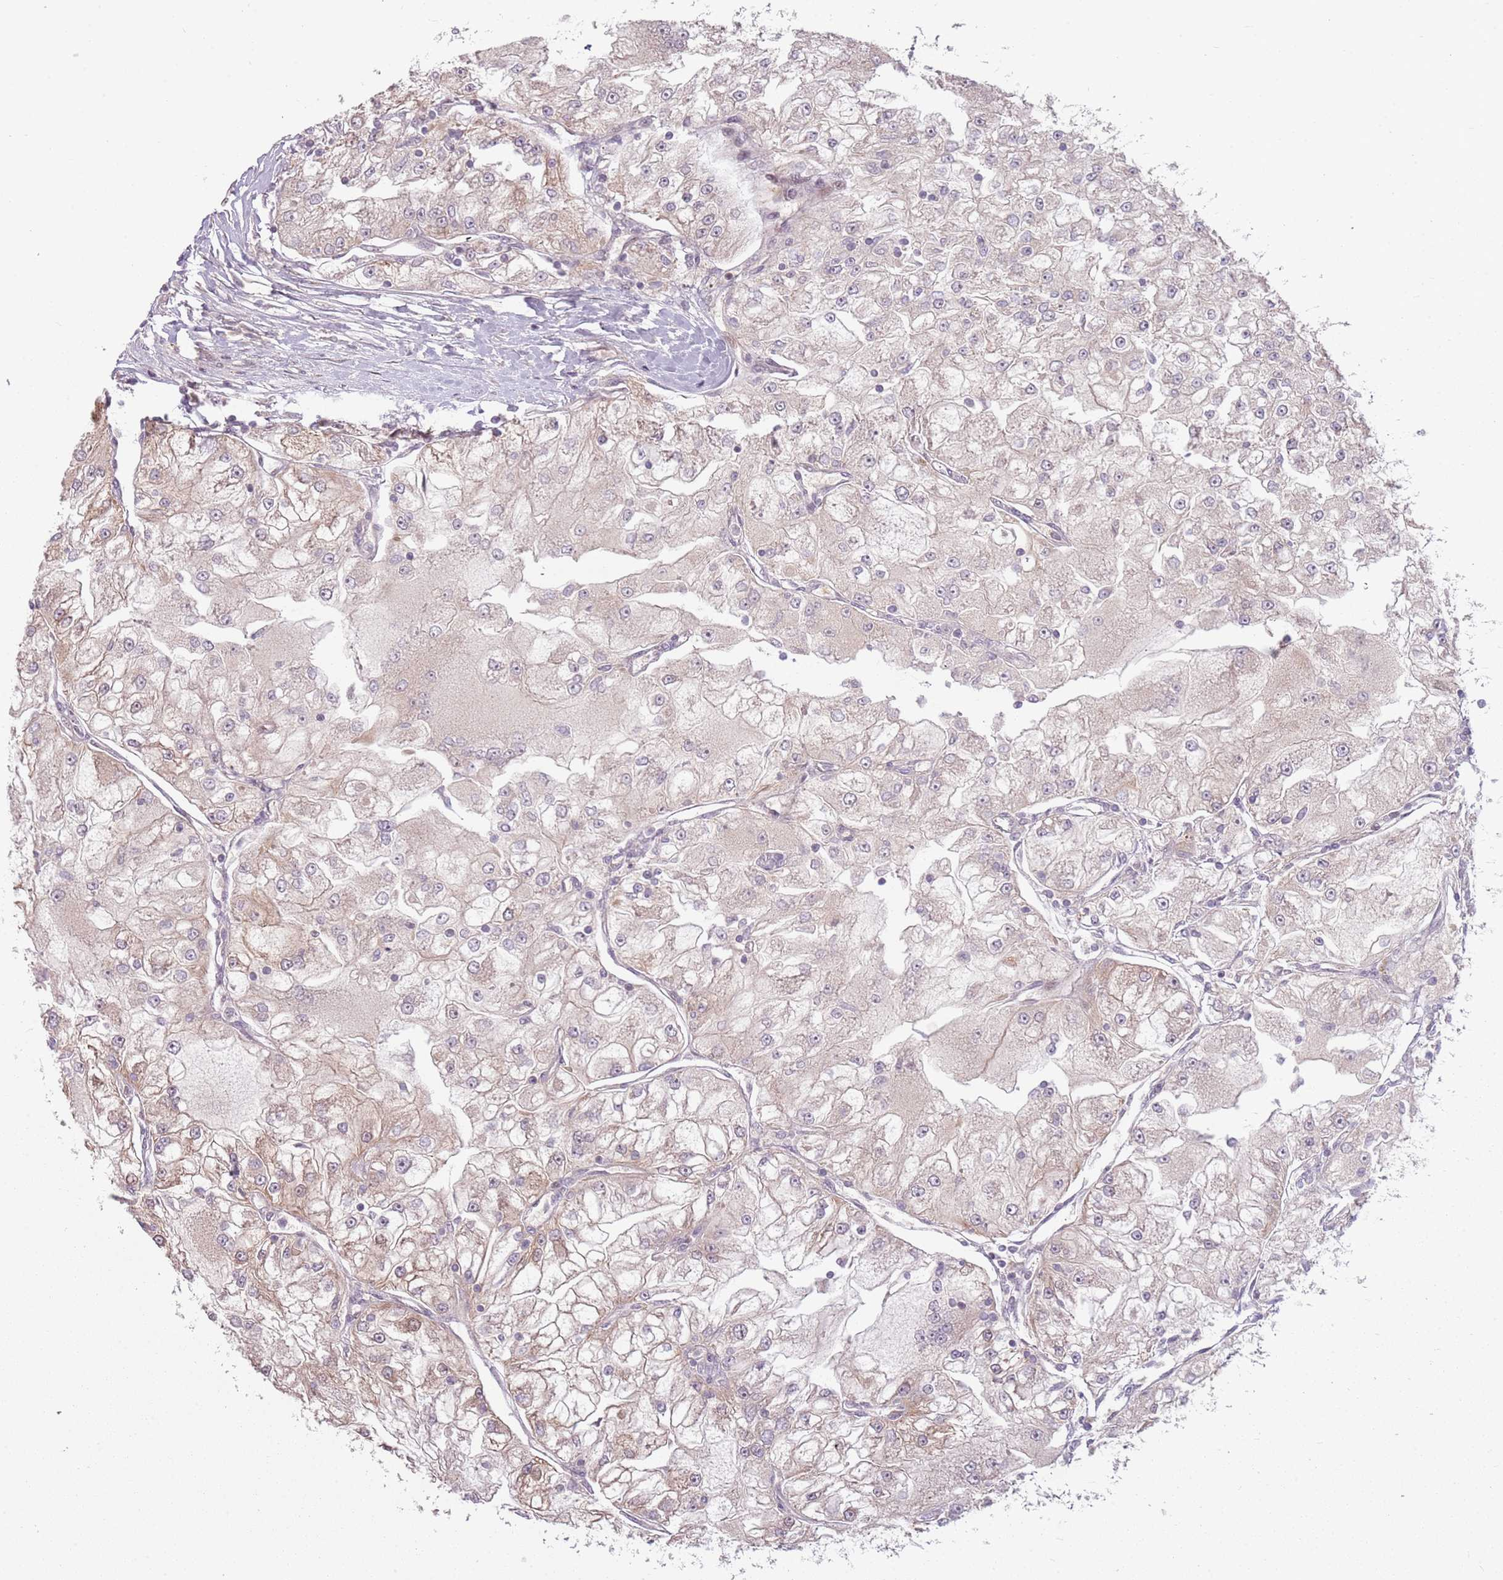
{"staining": {"intensity": "weak", "quantity": "<25%", "location": "cytoplasmic/membranous"}, "tissue": "renal cancer", "cell_type": "Tumor cells", "image_type": "cancer", "snomed": [{"axis": "morphology", "description": "Adenocarcinoma, NOS"}, {"axis": "topography", "description": "Kidney"}], "caption": "Image shows no protein staining in tumor cells of renal adenocarcinoma tissue.", "gene": "ADGRG1", "patient": {"sex": "female", "age": 72}}